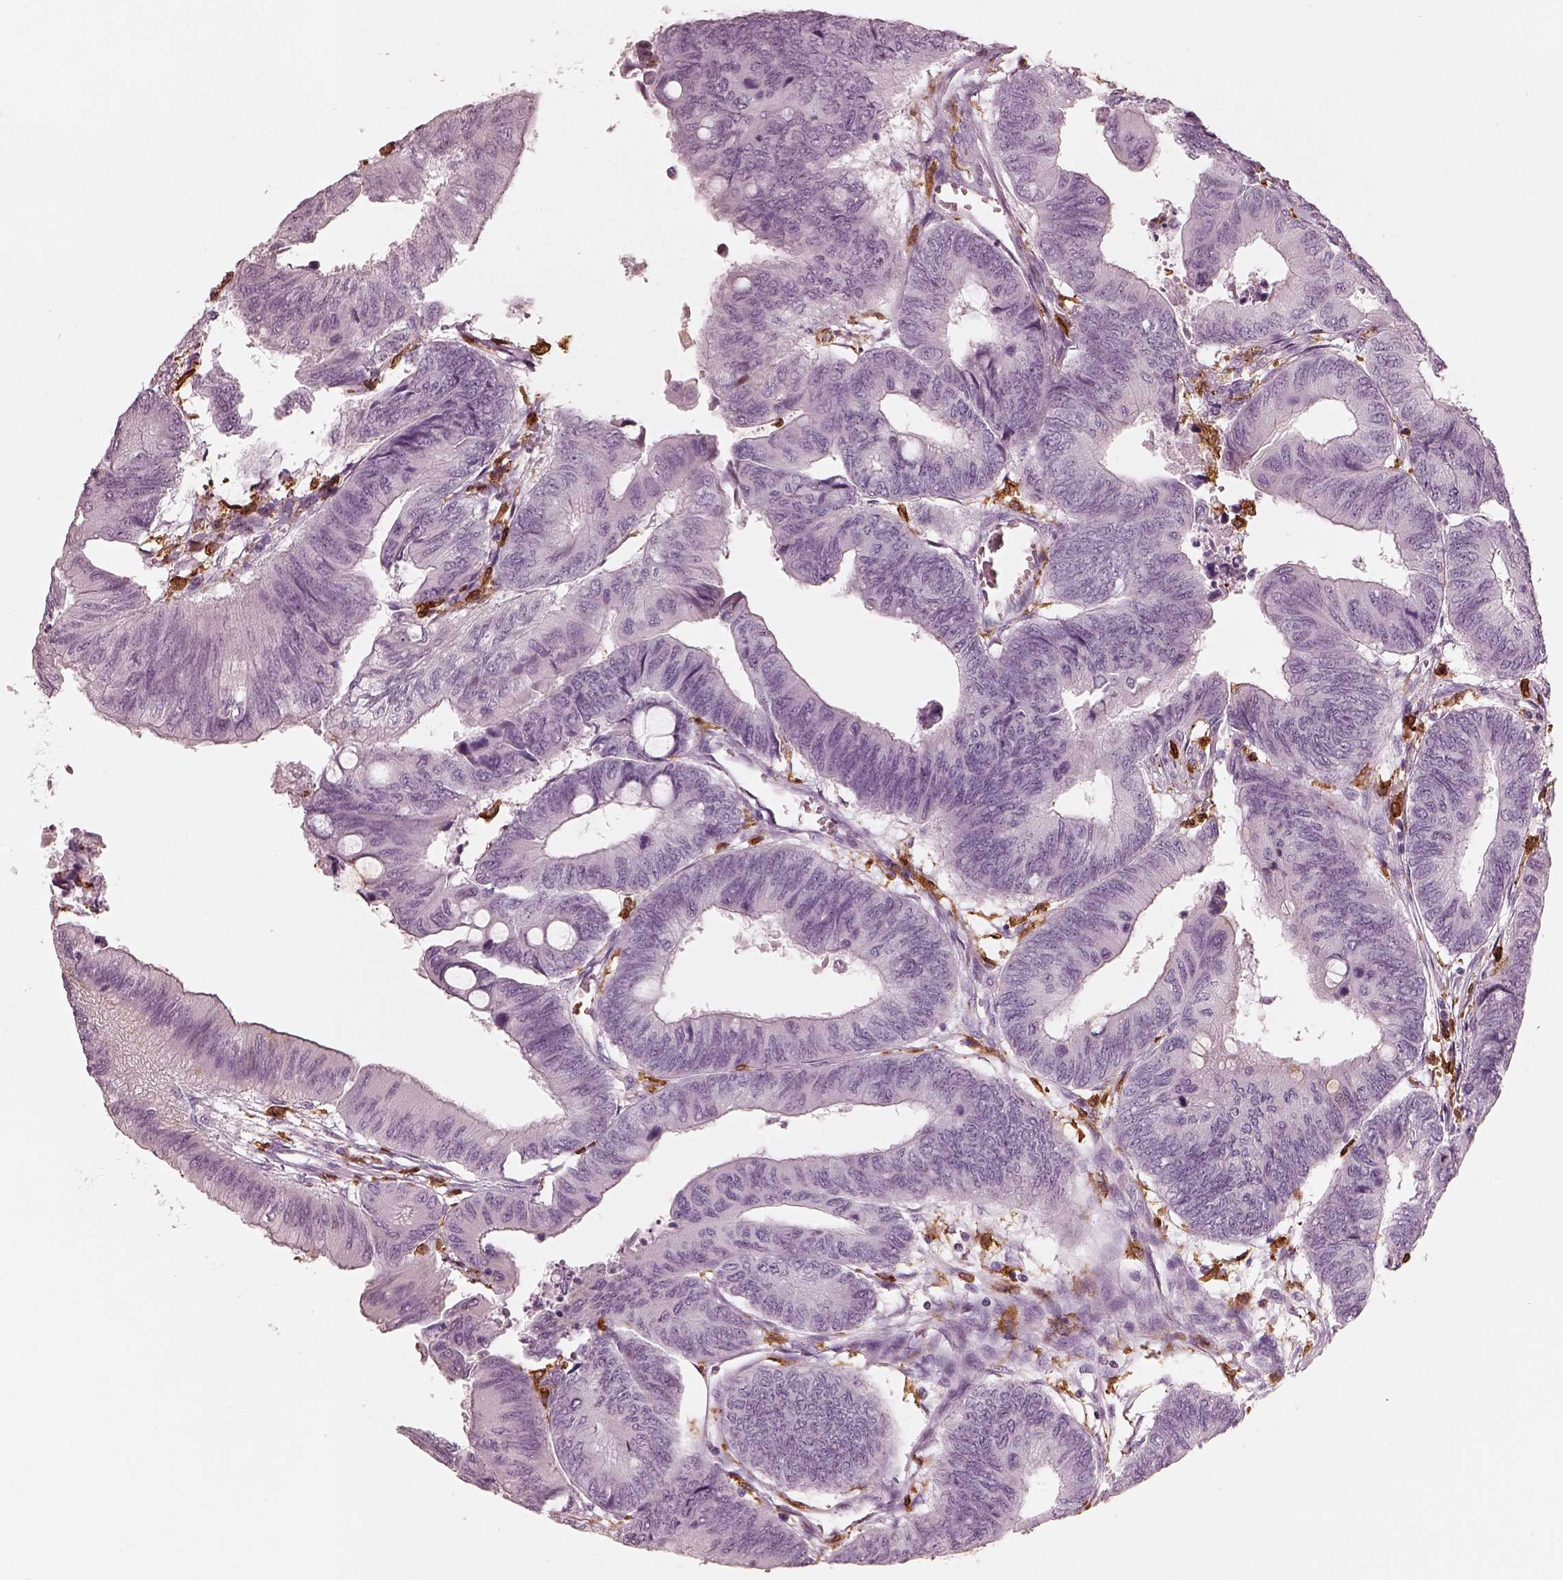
{"staining": {"intensity": "negative", "quantity": "none", "location": "none"}, "tissue": "colorectal cancer", "cell_type": "Tumor cells", "image_type": "cancer", "snomed": [{"axis": "morphology", "description": "Normal tissue, NOS"}, {"axis": "morphology", "description": "Adenocarcinoma, NOS"}, {"axis": "topography", "description": "Rectum"}, {"axis": "topography", "description": "Peripheral nerve tissue"}], "caption": "Immunohistochemistry image of human adenocarcinoma (colorectal) stained for a protein (brown), which exhibits no expression in tumor cells. (Stains: DAB IHC with hematoxylin counter stain, Microscopy: brightfield microscopy at high magnification).", "gene": "ALOX5", "patient": {"sex": "male", "age": 92}}